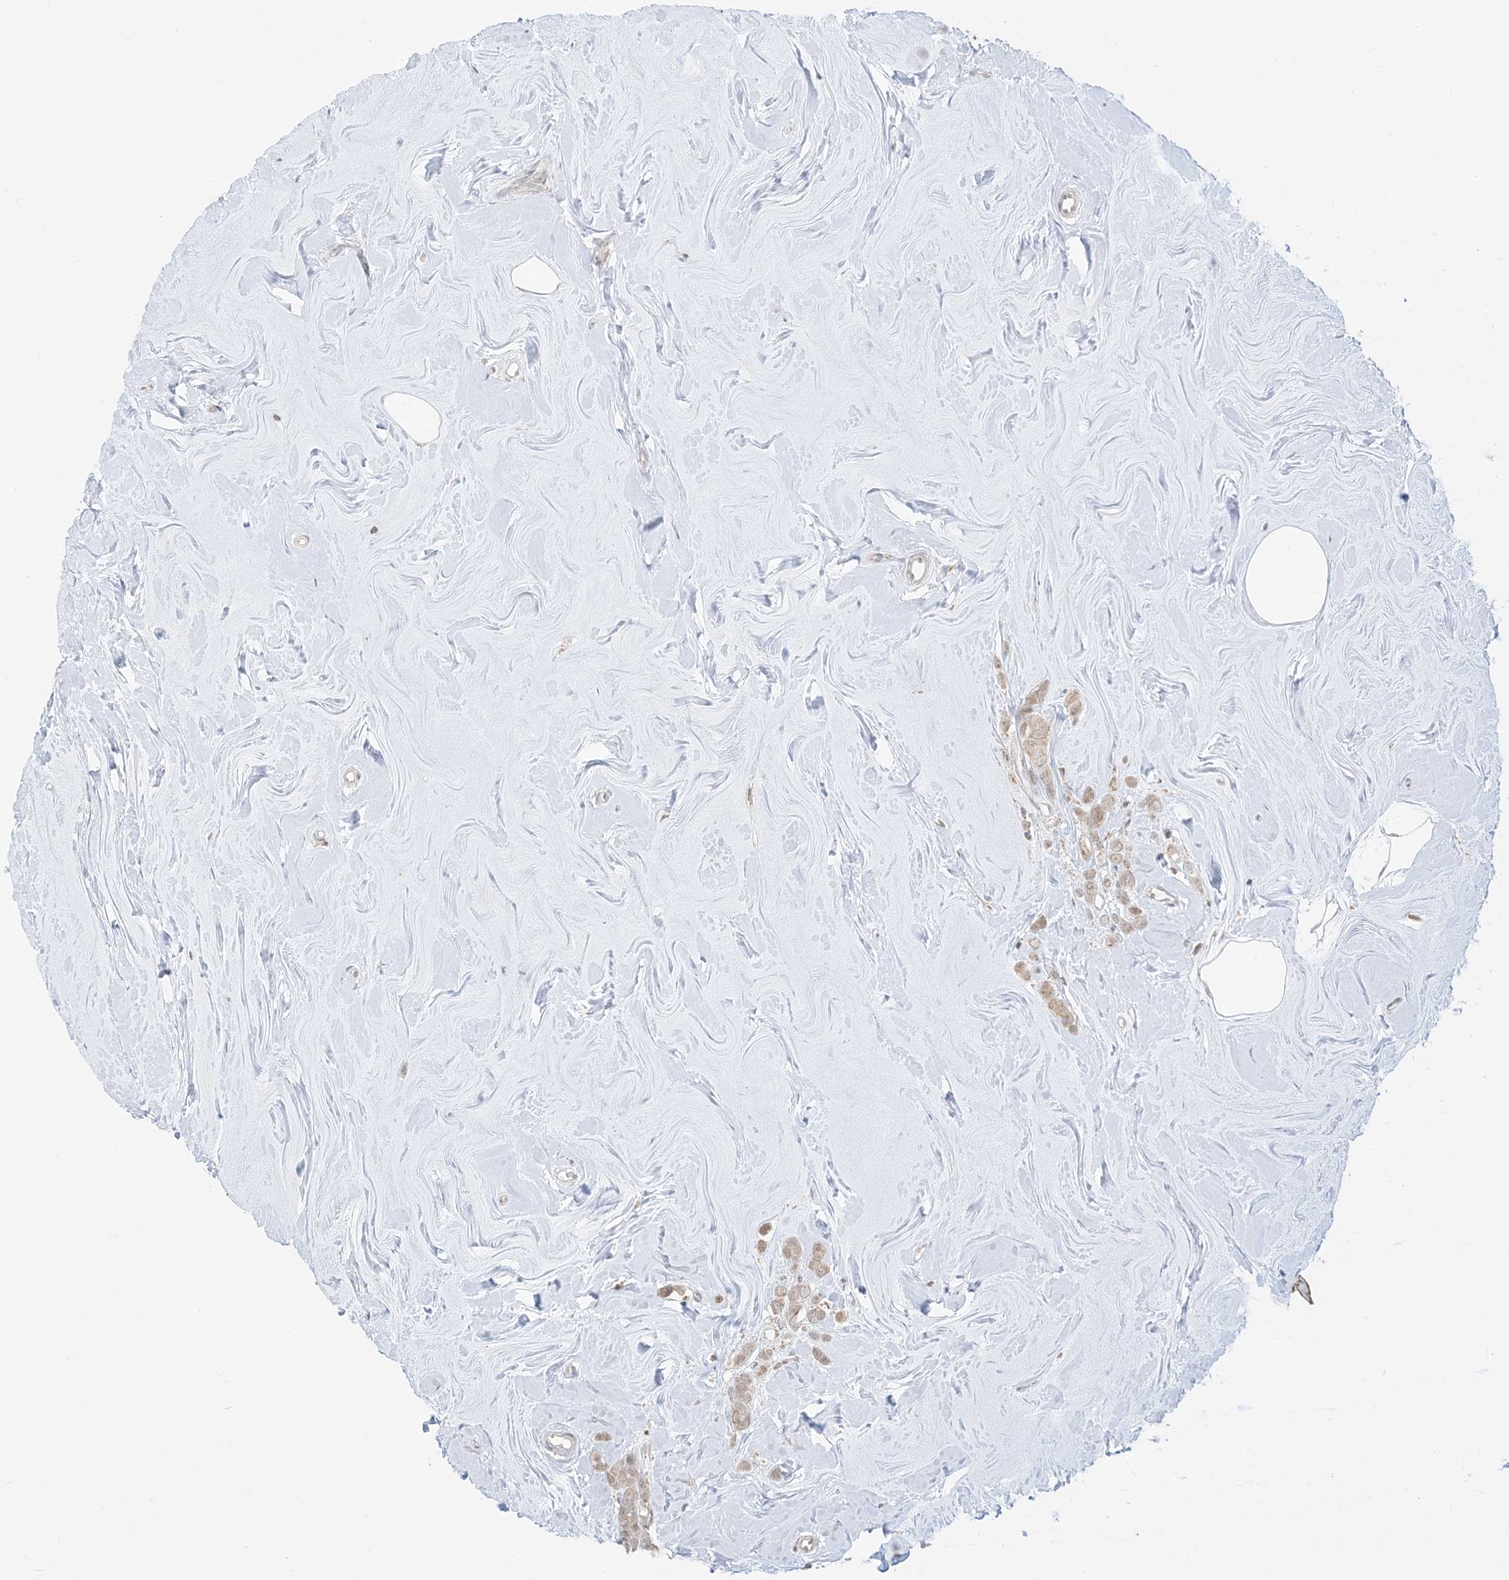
{"staining": {"intensity": "weak", "quantity": "25%-75%", "location": "cytoplasmic/membranous"}, "tissue": "breast cancer", "cell_type": "Tumor cells", "image_type": "cancer", "snomed": [{"axis": "morphology", "description": "Lobular carcinoma"}, {"axis": "topography", "description": "Breast"}], "caption": "Immunohistochemical staining of breast lobular carcinoma reveals low levels of weak cytoplasmic/membranous positivity in about 25%-75% of tumor cells.", "gene": "KANSL3", "patient": {"sex": "female", "age": 47}}